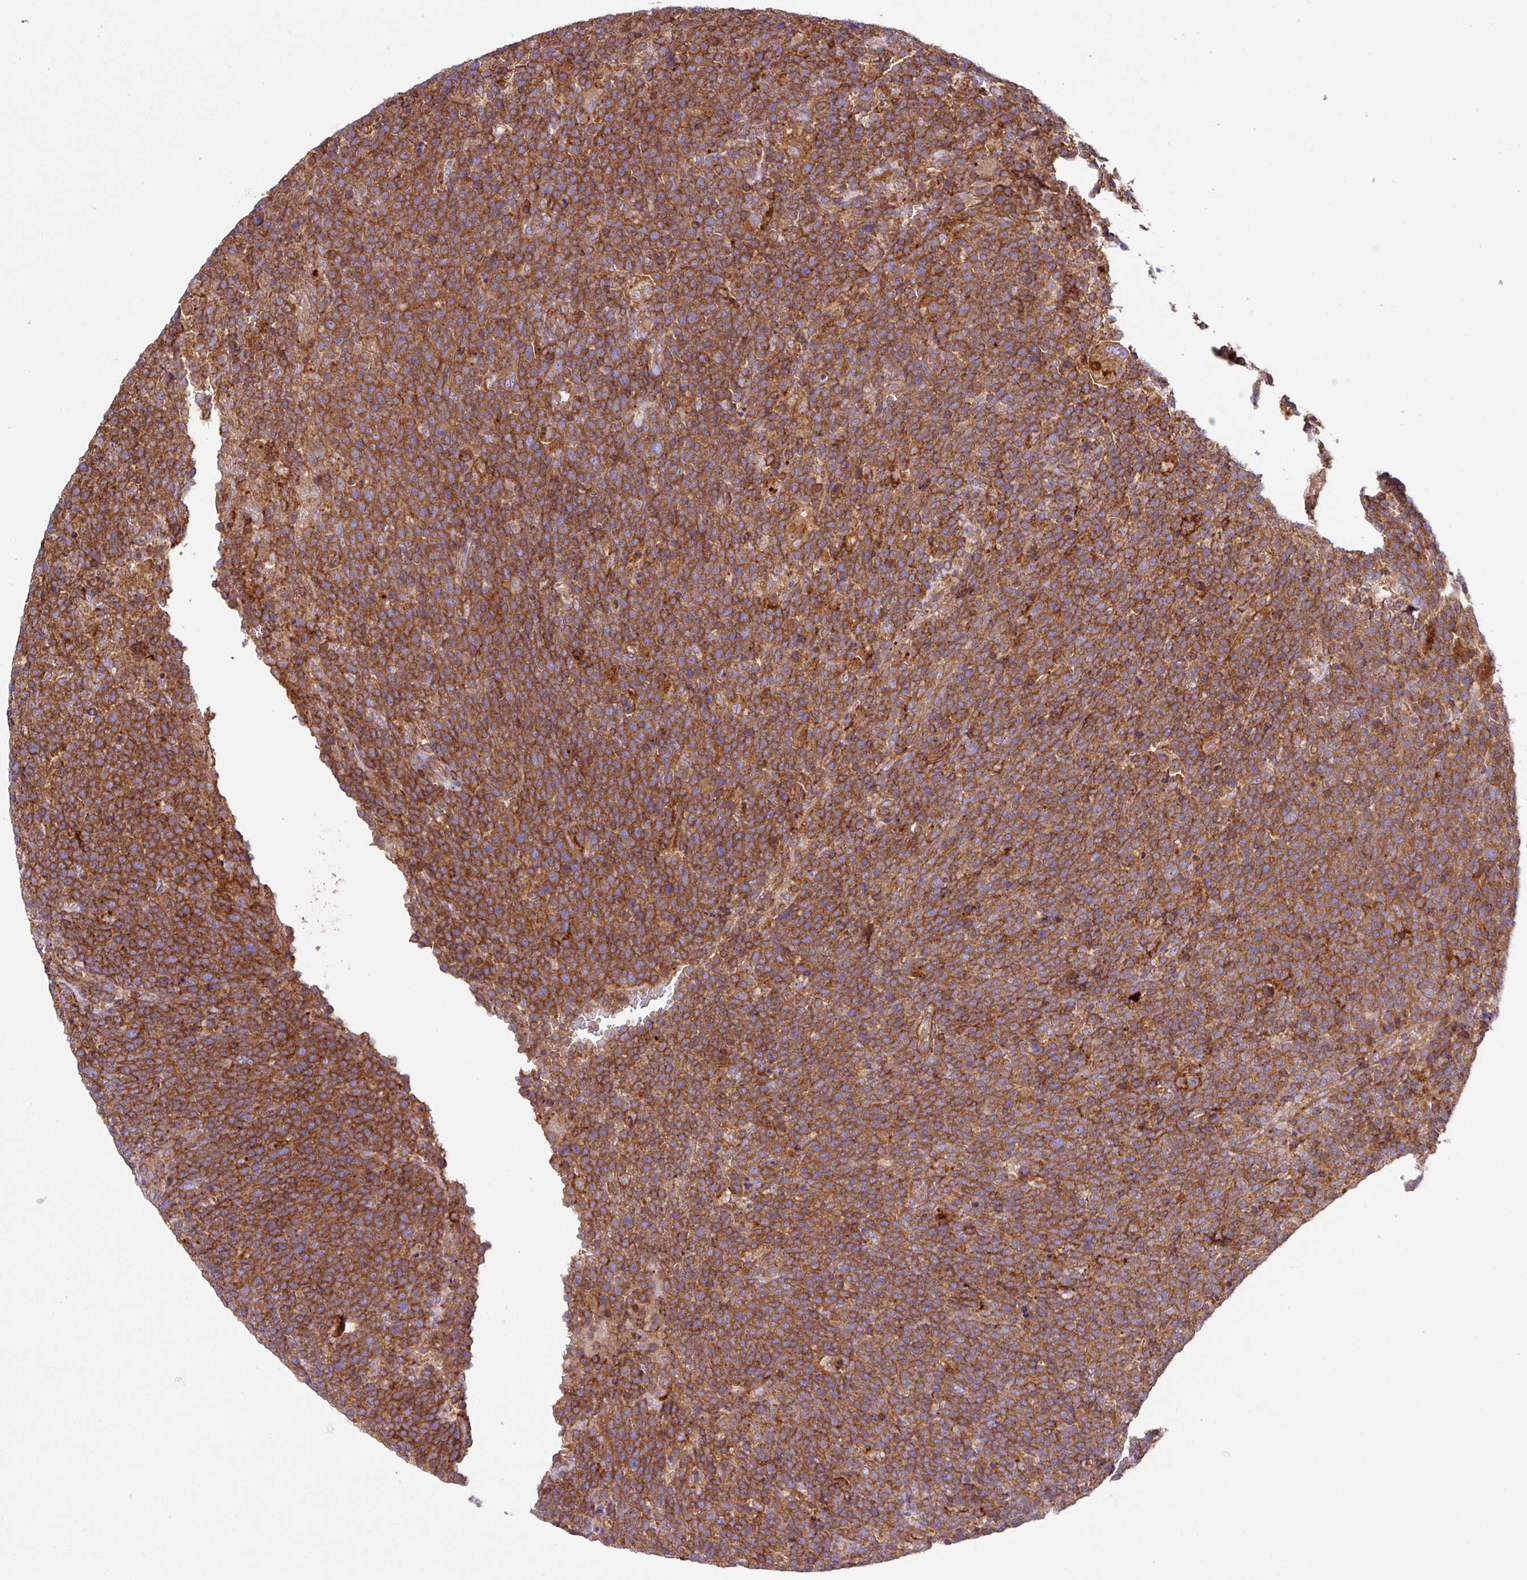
{"staining": {"intensity": "strong", "quantity": ">75%", "location": "cytoplasmic/membranous"}, "tissue": "lymphoma", "cell_type": "Tumor cells", "image_type": "cancer", "snomed": [{"axis": "morphology", "description": "Malignant lymphoma, non-Hodgkin's type, High grade"}, {"axis": "topography", "description": "Lymph node"}], "caption": "Tumor cells exhibit strong cytoplasmic/membranous staining in approximately >75% of cells in high-grade malignant lymphoma, non-Hodgkin's type.", "gene": "RIC1", "patient": {"sex": "male", "age": 61}}